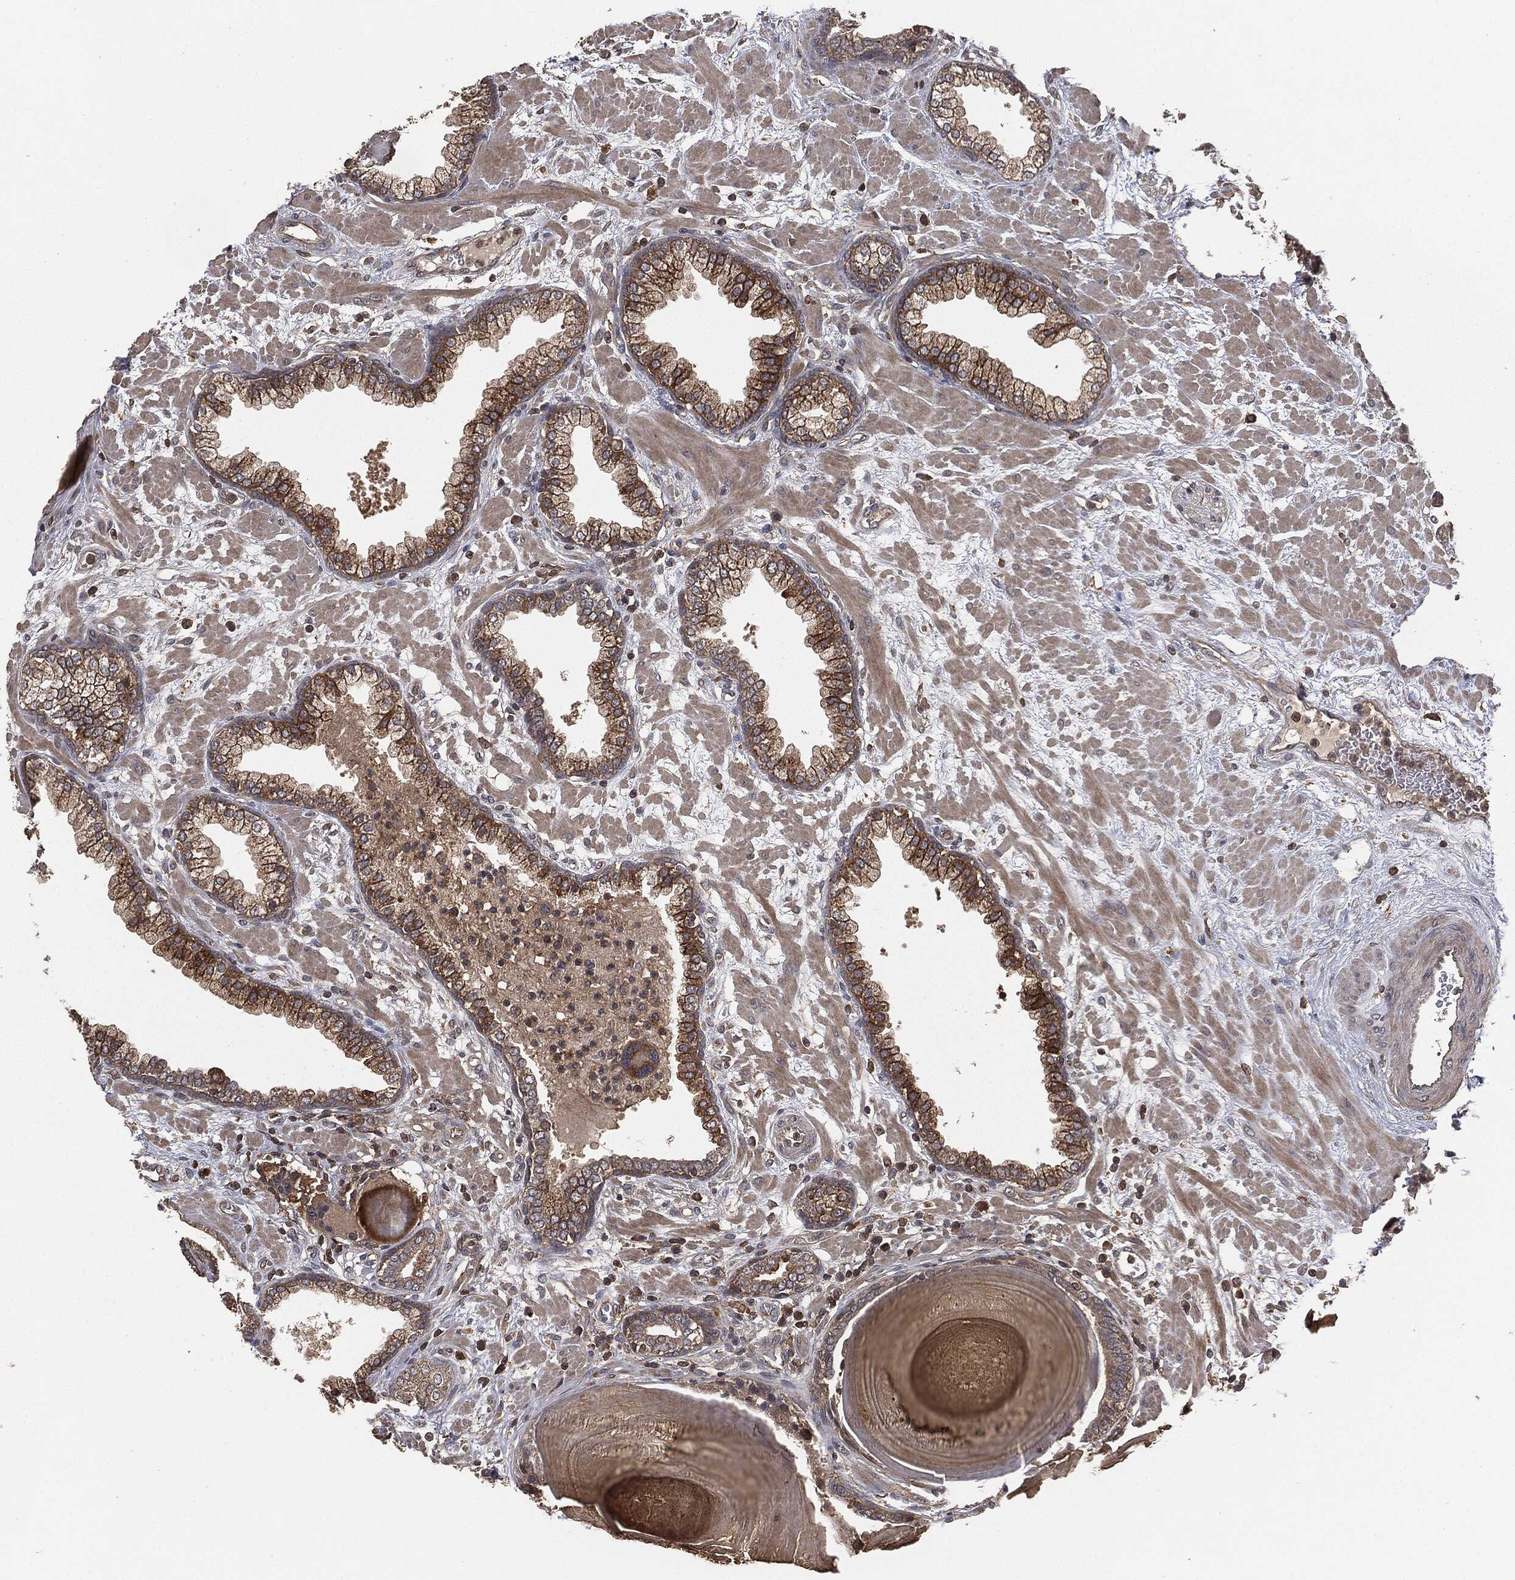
{"staining": {"intensity": "moderate", "quantity": "25%-75%", "location": "cytoplasmic/membranous"}, "tissue": "prostate", "cell_type": "Glandular cells", "image_type": "normal", "snomed": [{"axis": "morphology", "description": "Normal tissue, NOS"}, {"axis": "topography", "description": "Prostate"}], "caption": "This is an image of immunohistochemistry staining of benign prostate, which shows moderate staining in the cytoplasmic/membranous of glandular cells.", "gene": "ERBIN", "patient": {"sex": "male", "age": 63}}